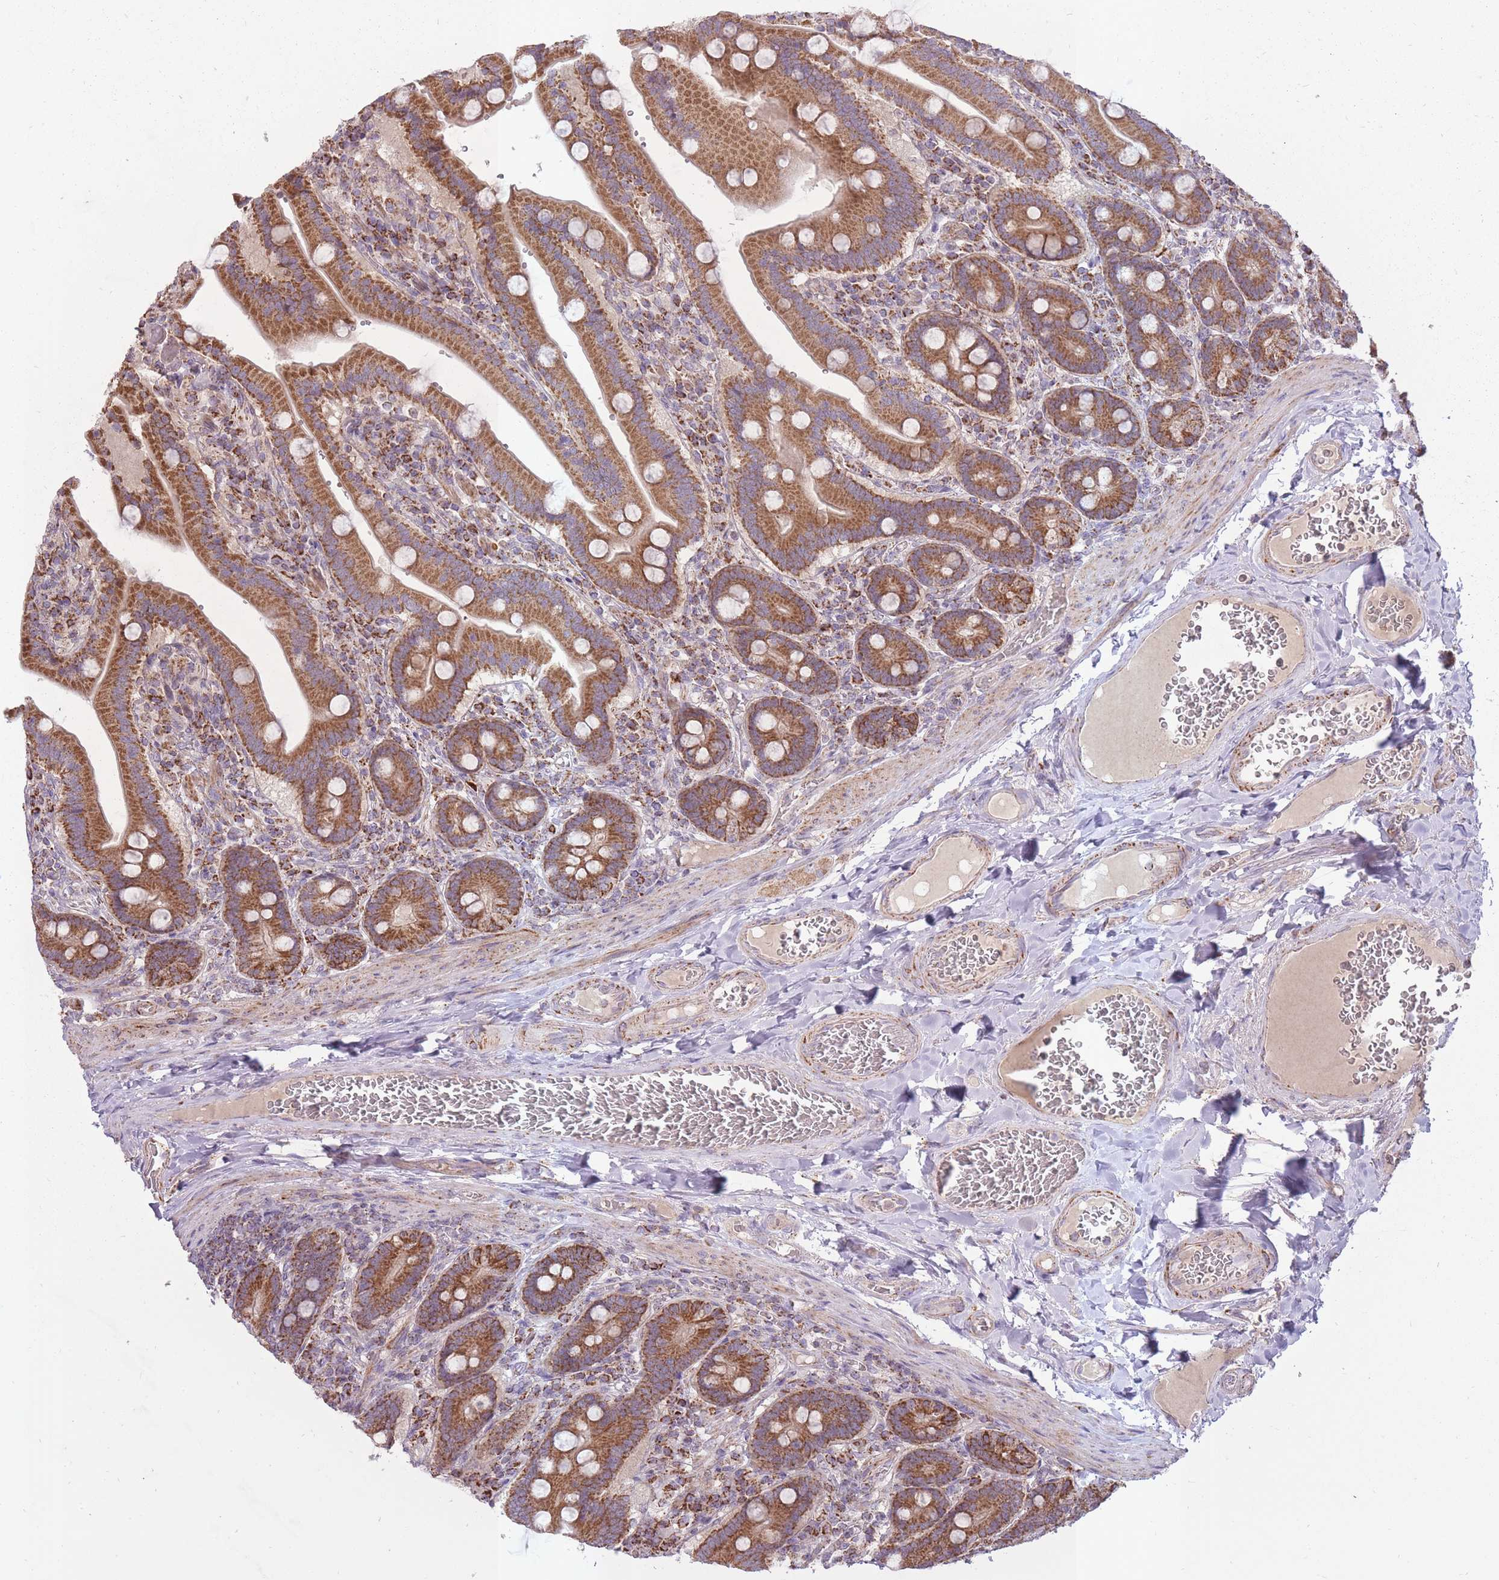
{"staining": {"intensity": "moderate", "quantity": ">75%", "location": "cytoplasmic/membranous"}, "tissue": "duodenum", "cell_type": "Glandular cells", "image_type": "normal", "snomed": [{"axis": "morphology", "description": "Normal tissue, NOS"}, {"axis": "topography", "description": "Duodenum"}], "caption": "IHC histopathology image of benign human duodenum stained for a protein (brown), which exhibits medium levels of moderate cytoplasmic/membranous positivity in approximately >75% of glandular cells.", "gene": "LIN7C", "patient": {"sex": "female", "age": 62}}